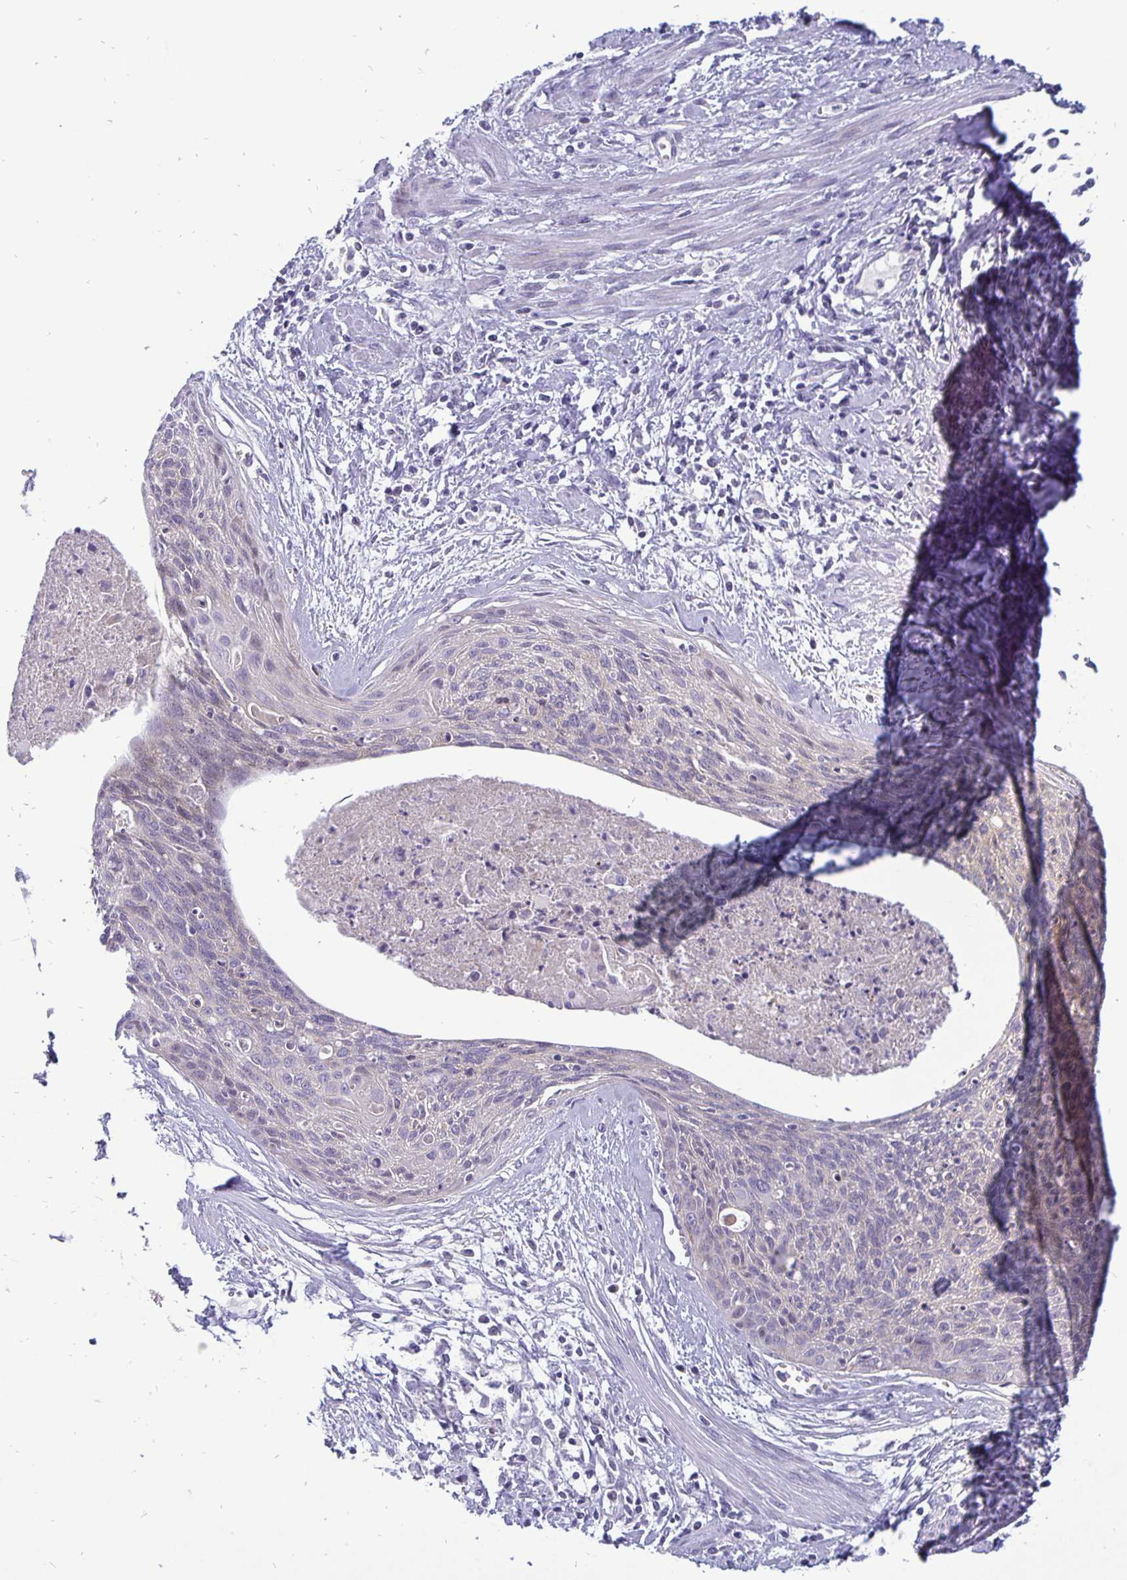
{"staining": {"intensity": "negative", "quantity": "none", "location": "none"}, "tissue": "cervical cancer", "cell_type": "Tumor cells", "image_type": "cancer", "snomed": [{"axis": "morphology", "description": "Squamous cell carcinoma, NOS"}, {"axis": "topography", "description": "Cervix"}], "caption": "Tumor cells show no significant protein staining in cervical cancer (squamous cell carcinoma).", "gene": "ERBB2", "patient": {"sex": "female", "age": 55}}